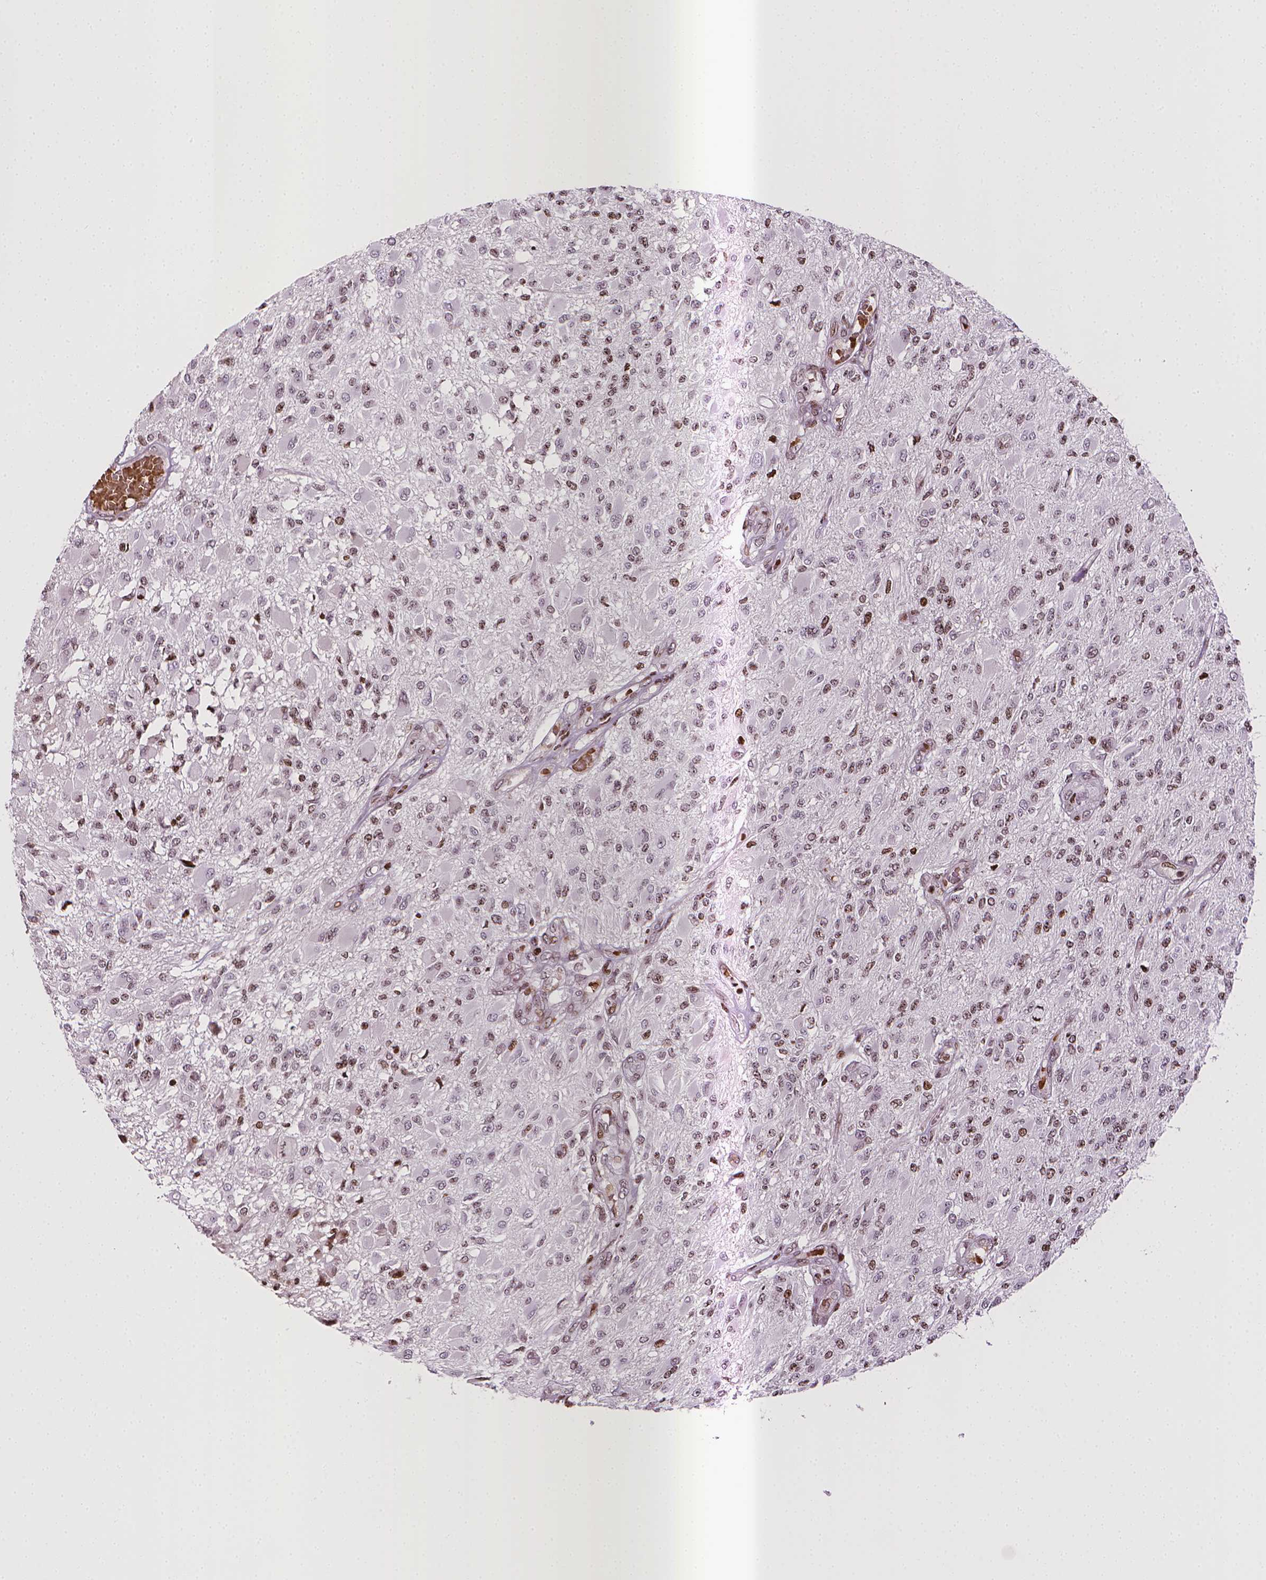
{"staining": {"intensity": "moderate", "quantity": "25%-75%", "location": "nuclear"}, "tissue": "glioma", "cell_type": "Tumor cells", "image_type": "cancer", "snomed": [{"axis": "morphology", "description": "Glioma, malignant, High grade"}, {"axis": "topography", "description": "Brain"}], "caption": "Moderate nuclear expression is seen in about 25%-75% of tumor cells in glioma. The protein is shown in brown color, while the nuclei are stained blue.", "gene": "PIP4K2A", "patient": {"sex": "female", "age": 63}}